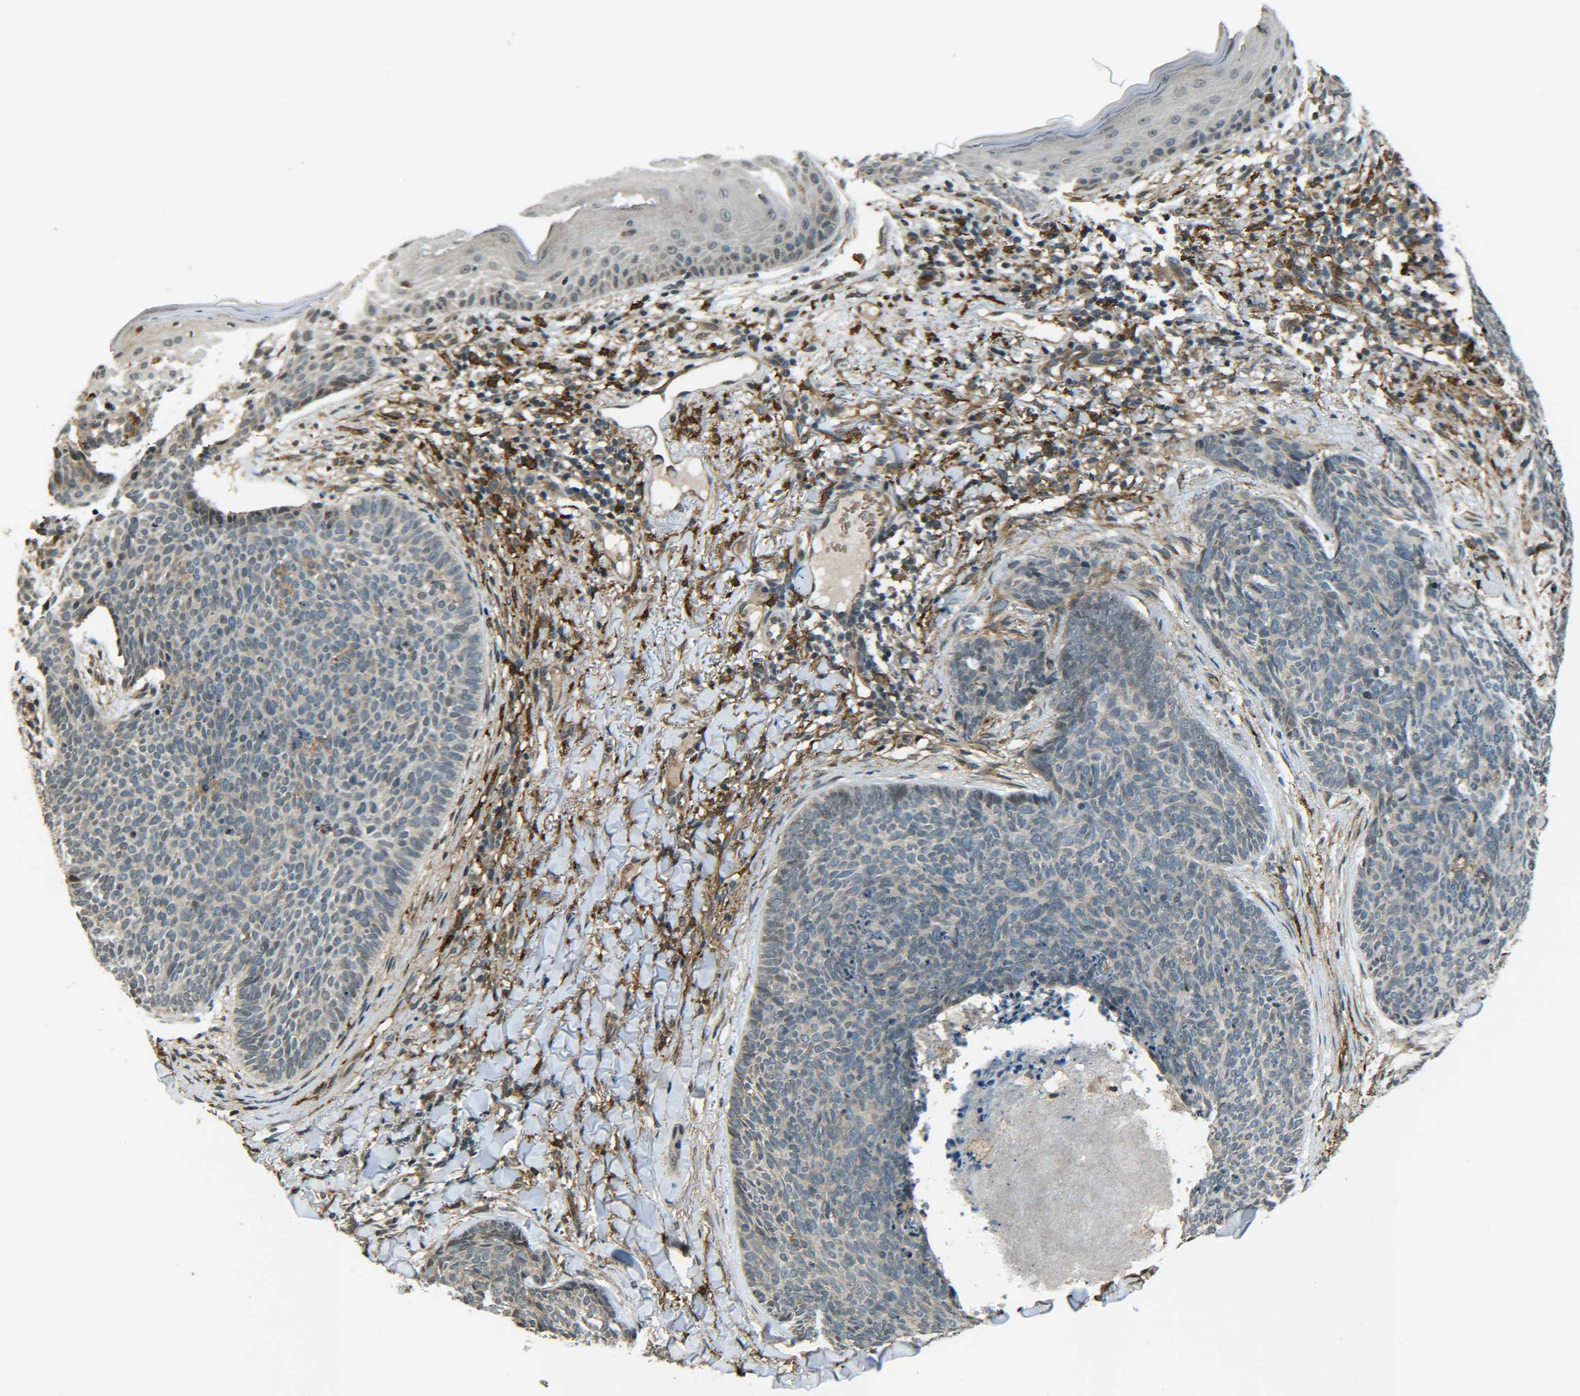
{"staining": {"intensity": "negative", "quantity": "none", "location": "none"}, "tissue": "skin cancer", "cell_type": "Tumor cells", "image_type": "cancer", "snomed": [{"axis": "morphology", "description": "Basal cell carcinoma"}, {"axis": "topography", "description": "Skin"}], "caption": "IHC micrograph of human skin cancer stained for a protein (brown), which demonstrates no expression in tumor cells.", "gene": "DAB2", "patient": {"sex": "female", "age": 70}}